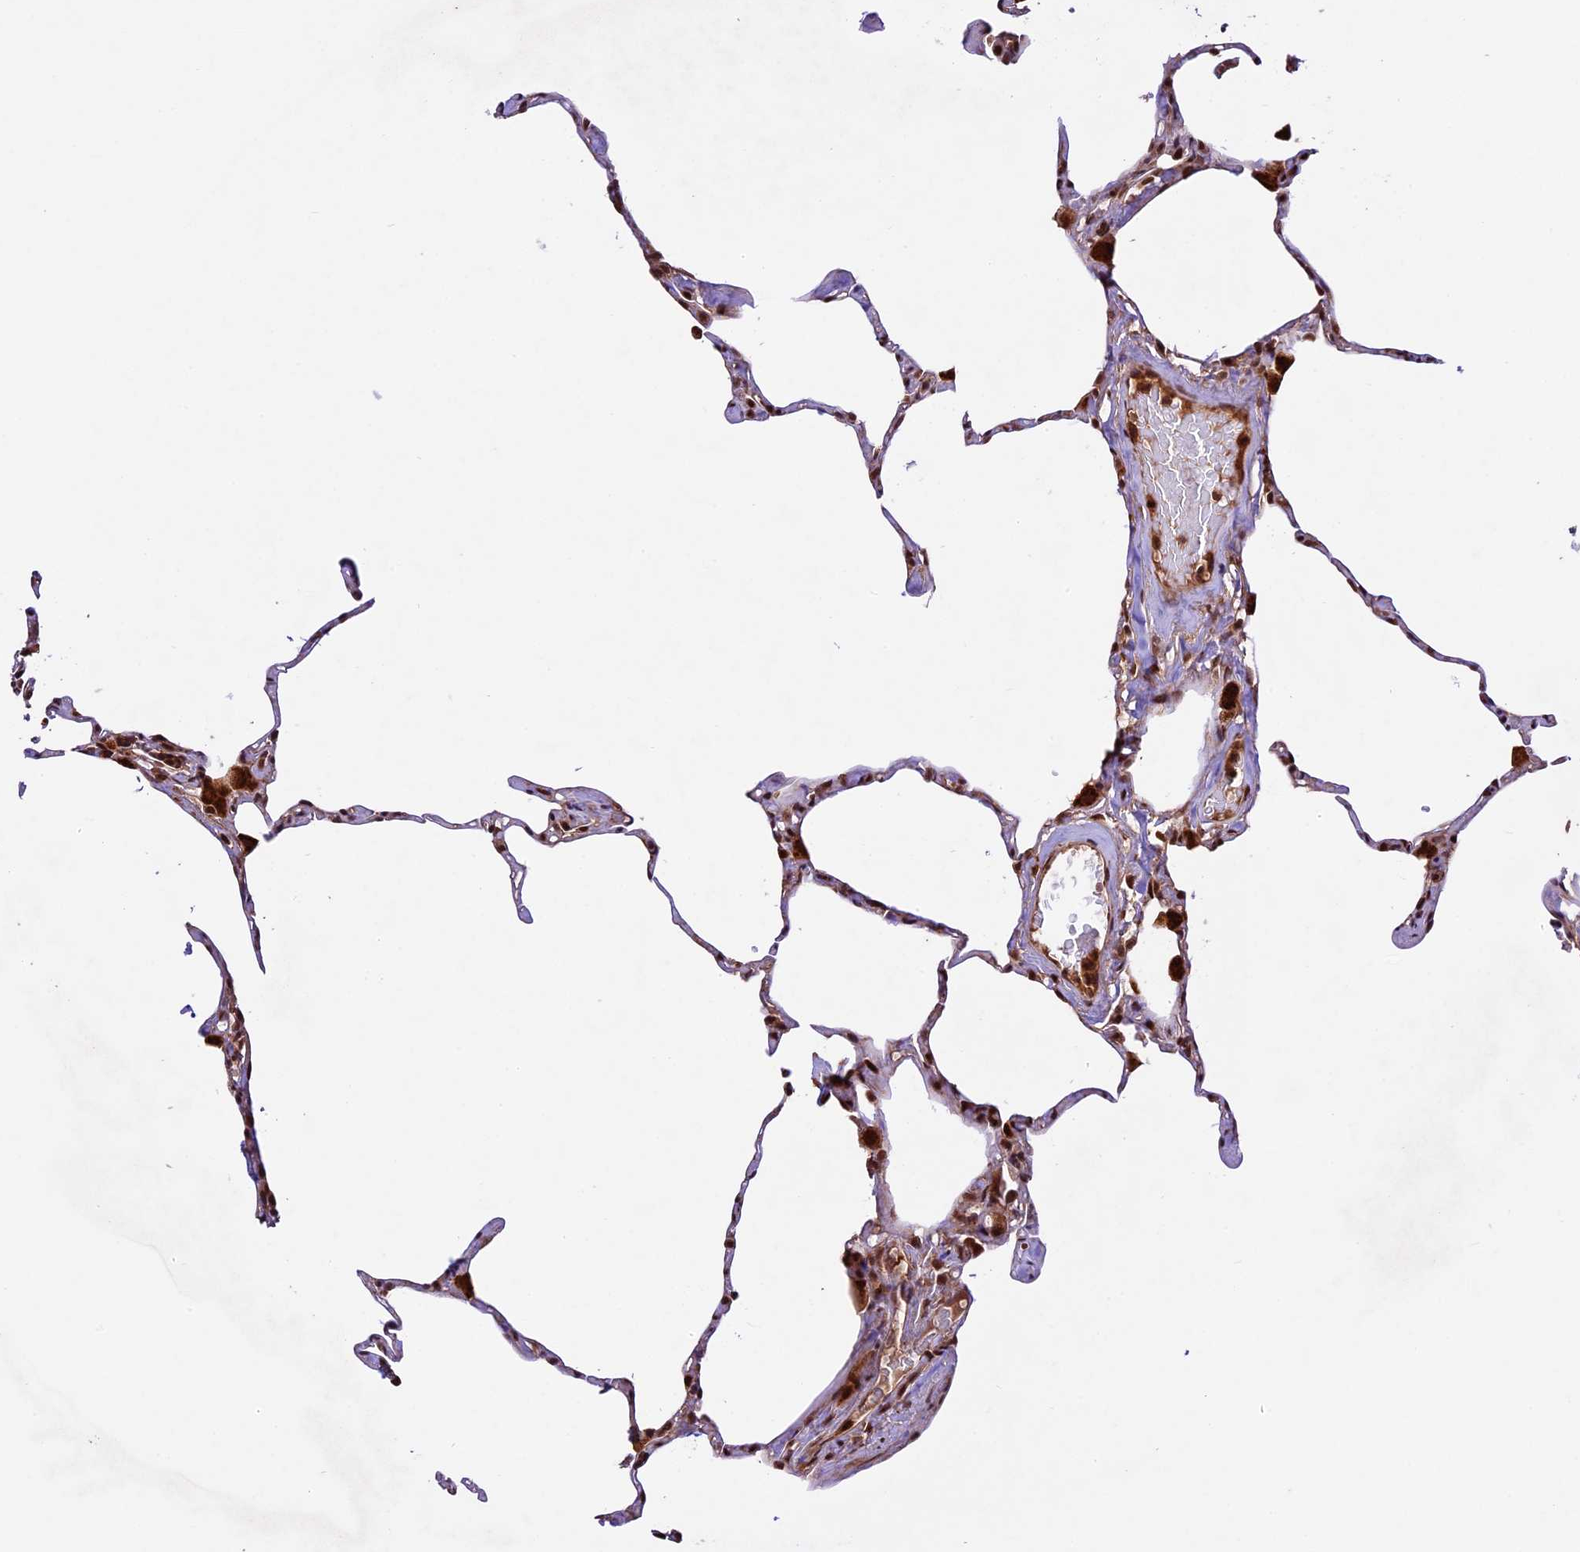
{"staining": {"intensity": "moderate", "quantity": "<25%", "location": "cytoplasmic/membranous,nuclear"}, "tissue": "lung", "cell_type": "Alveolar cells", "image_type": "normal", "snomed": [{"axis": "morphology", "description": "Normal tissue, NOS"}, {"axis": "topography", "description": "Lung"}], "caption": "Immunohistochemical staining of unremarkable lung shows low levels of moderate cytoplasmic/membranous,nuclear positivity in about <25% of alveolar cells.", "gene": "DHX38", "patient": {"sex": "male", "age": 65}}